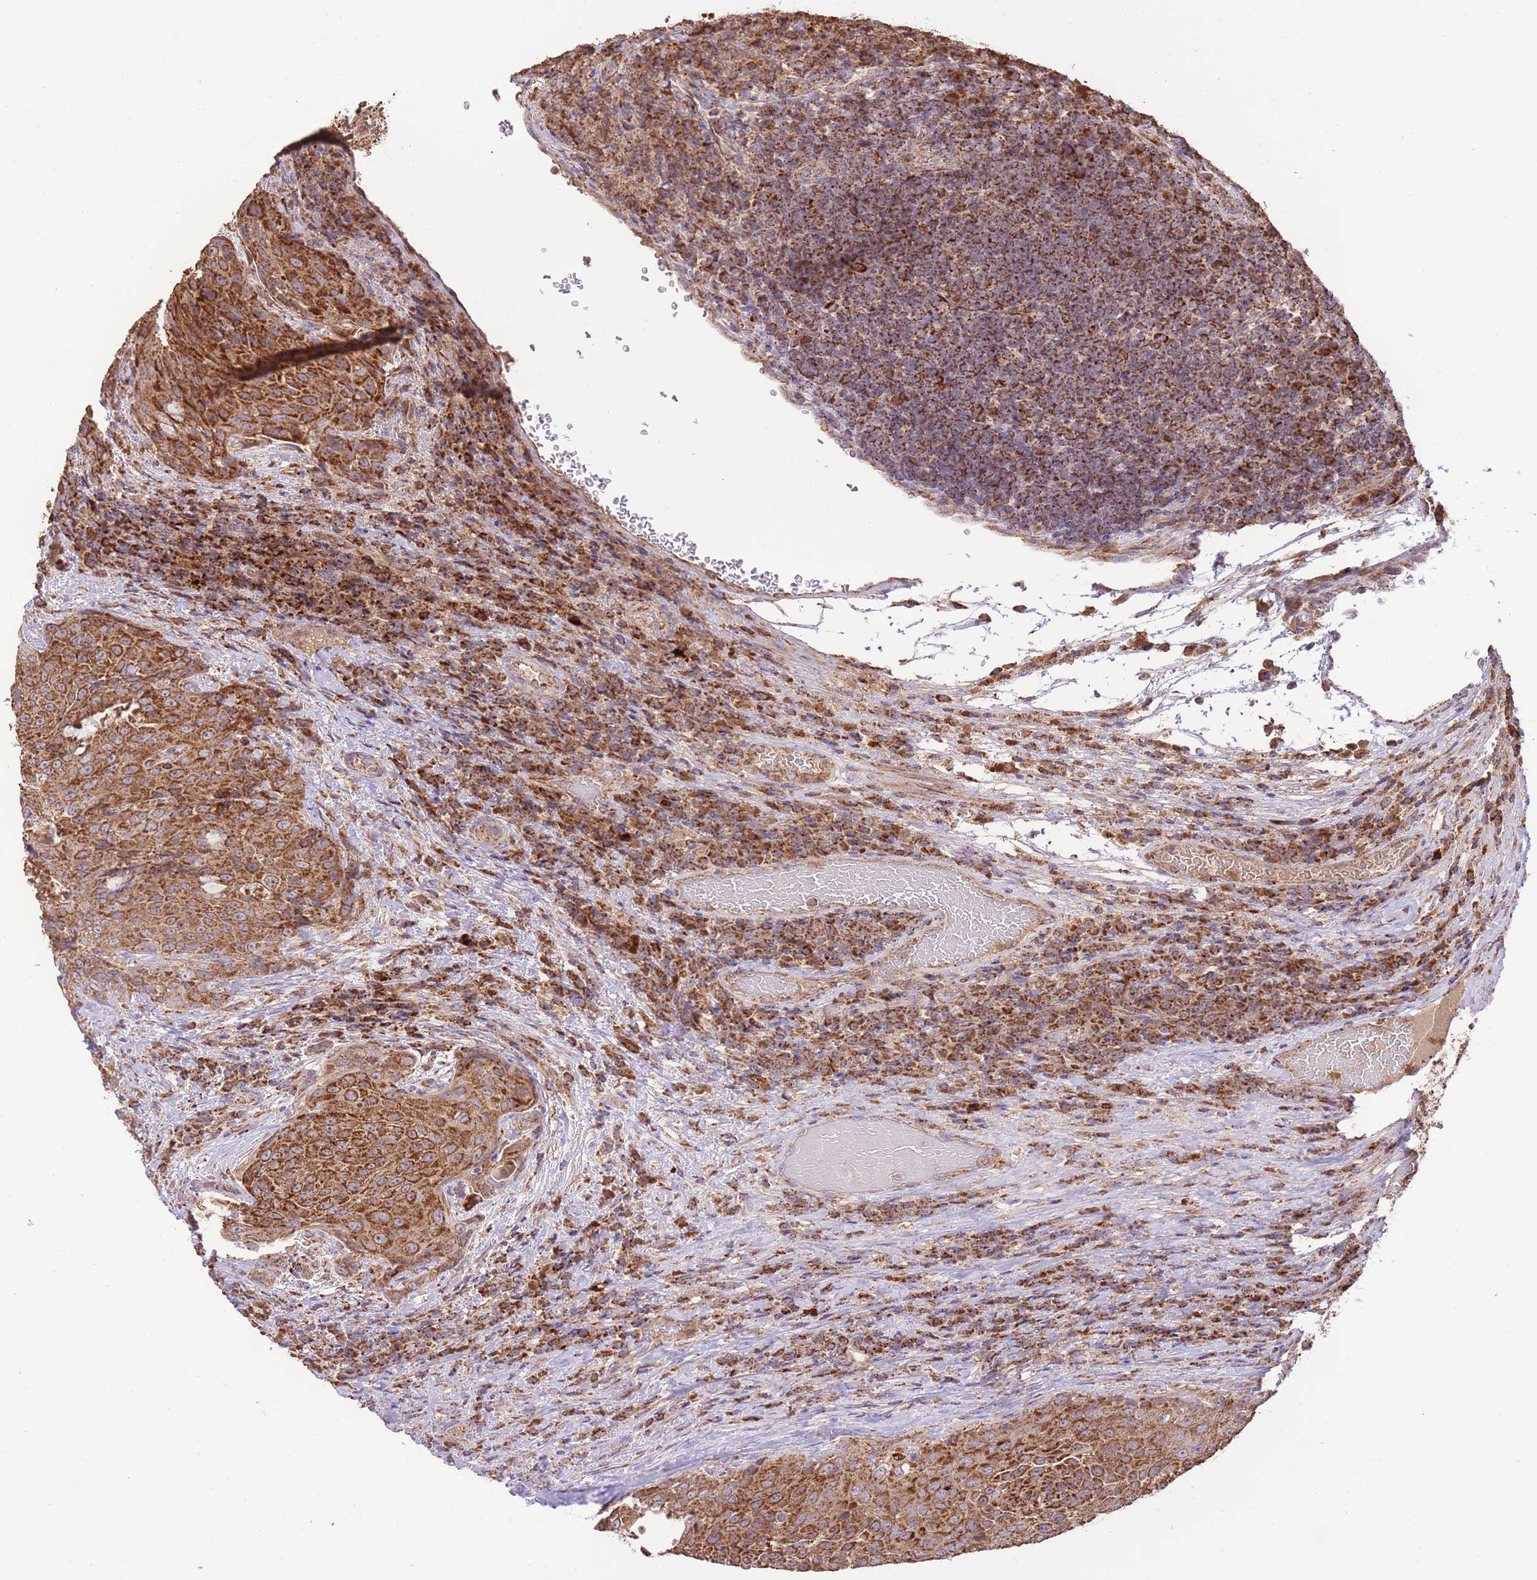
{"staining": {"intensity": "strong", "quantity": ">75%", "location": "cytoplasmic/membranous"}, "tissue": "urothelial cancer", "cell_type": "Tumor cells", "image_type": "cancer", "snomed": [{"axis": "morphology", "description": "Urothelial carcinoma, High grade"}, {"axis": "topography", "description": "Urinary bladder"}], "caption": "This image displays immunohistochemistry (IHC) staining of human urothelial cancer, with high strong cytoplasmic/membranous expression in about >75% of tumor cells.", "gene": "PREP", "patient": {"sex": "female", "age": 63}}